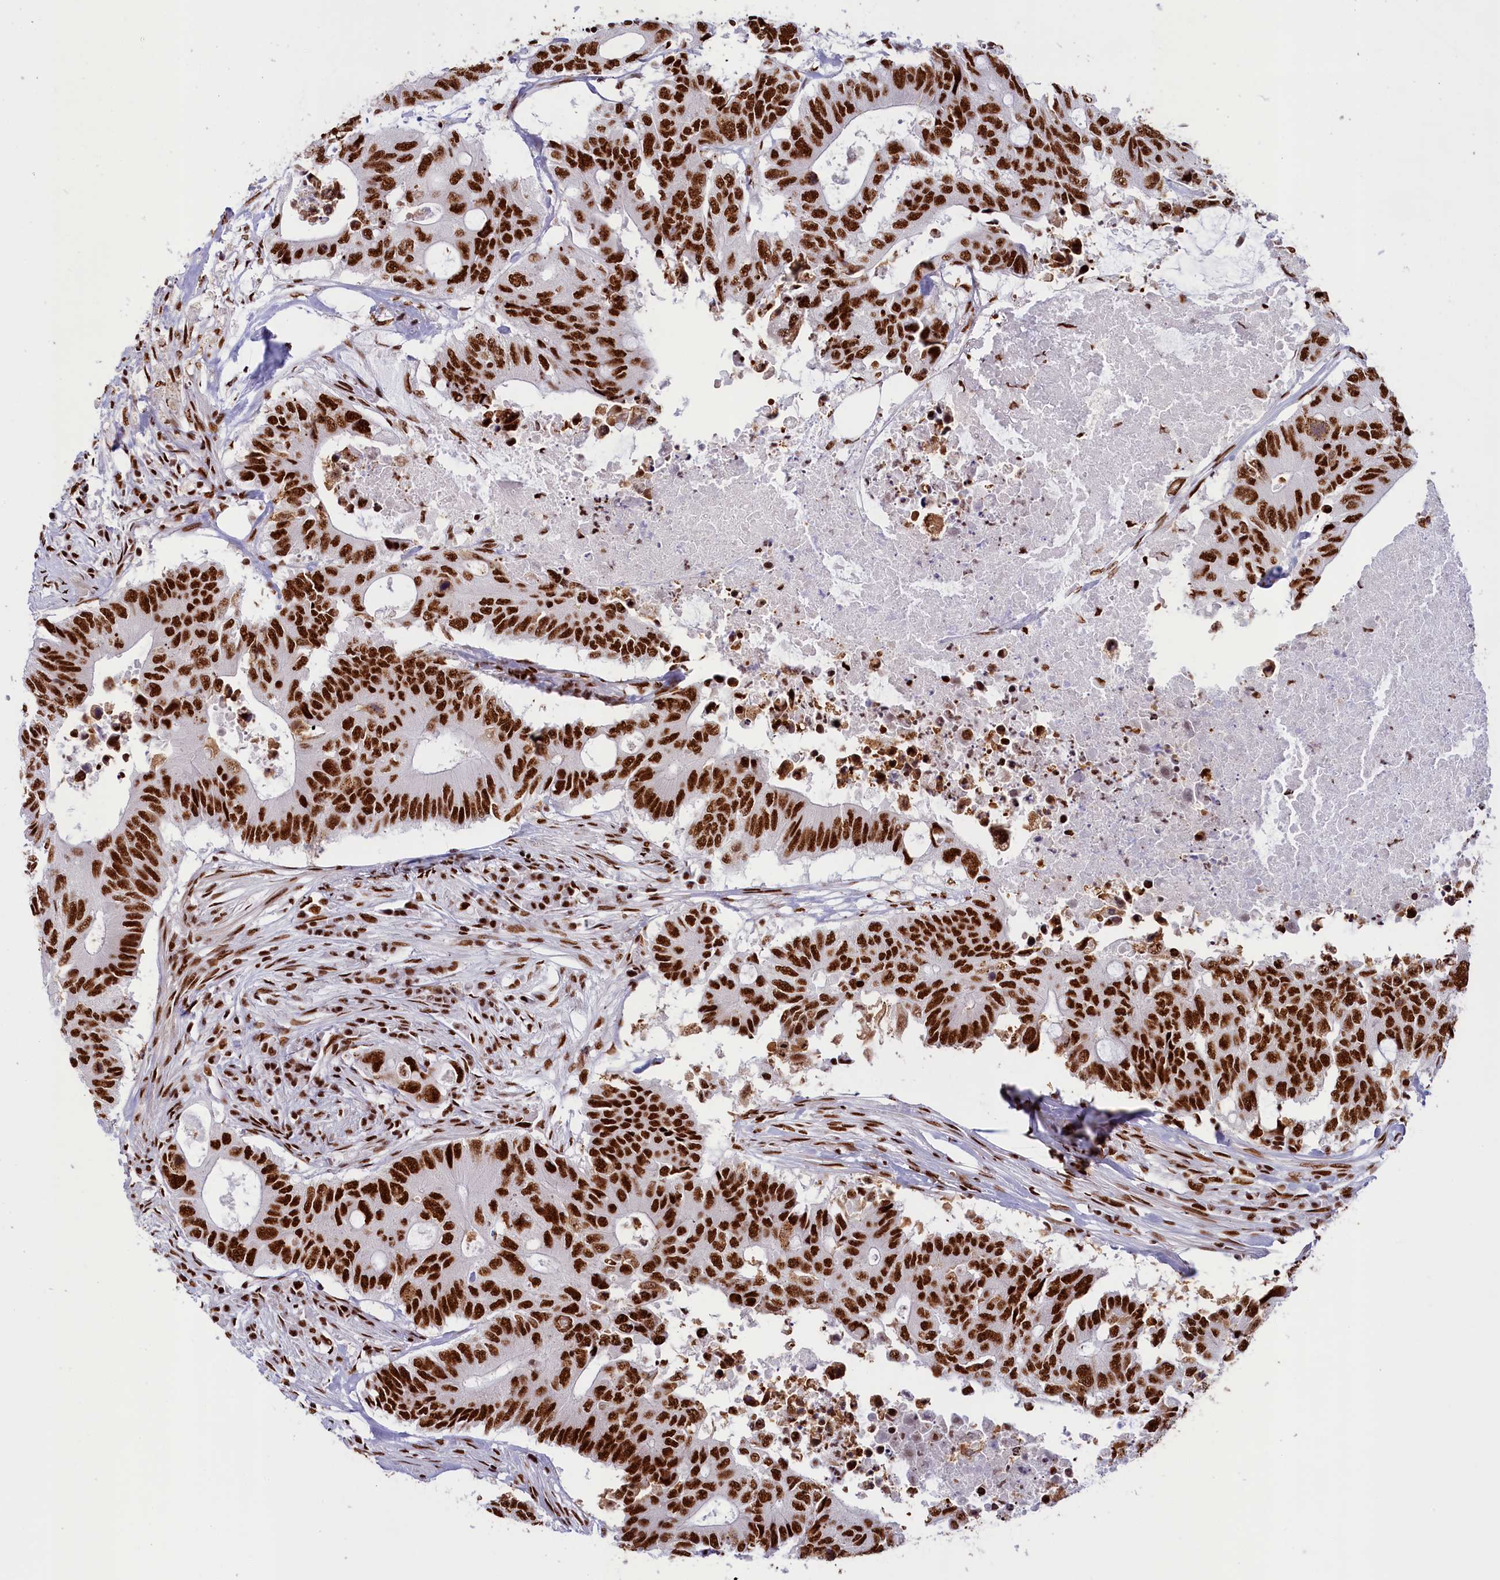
{"staining": {"intensity": "strong", "quantity": ">75%", "location": "nuclear"}, "tissue": "colorectal cancer", "cell_type": "Tumor cells", "image_type": "cancer", "snomed": [{"axis": "morphology", "description": "Adenocarcinoma, NOS"}, {"axis": "topography", "description": "Colon"}], "caption": "High-magnification brightfield microscopy of adenocarcinoma (colorectal) stained with DAB (3,3'-diaminobenzidine) (brown) and counterstained with hematoxylin (blue). tumor cells exhibit strong nuclear positivity is identified in about>75% of cells.", "gene": "SNRNP70", "patient": {"sex": "male", "age": 71}}